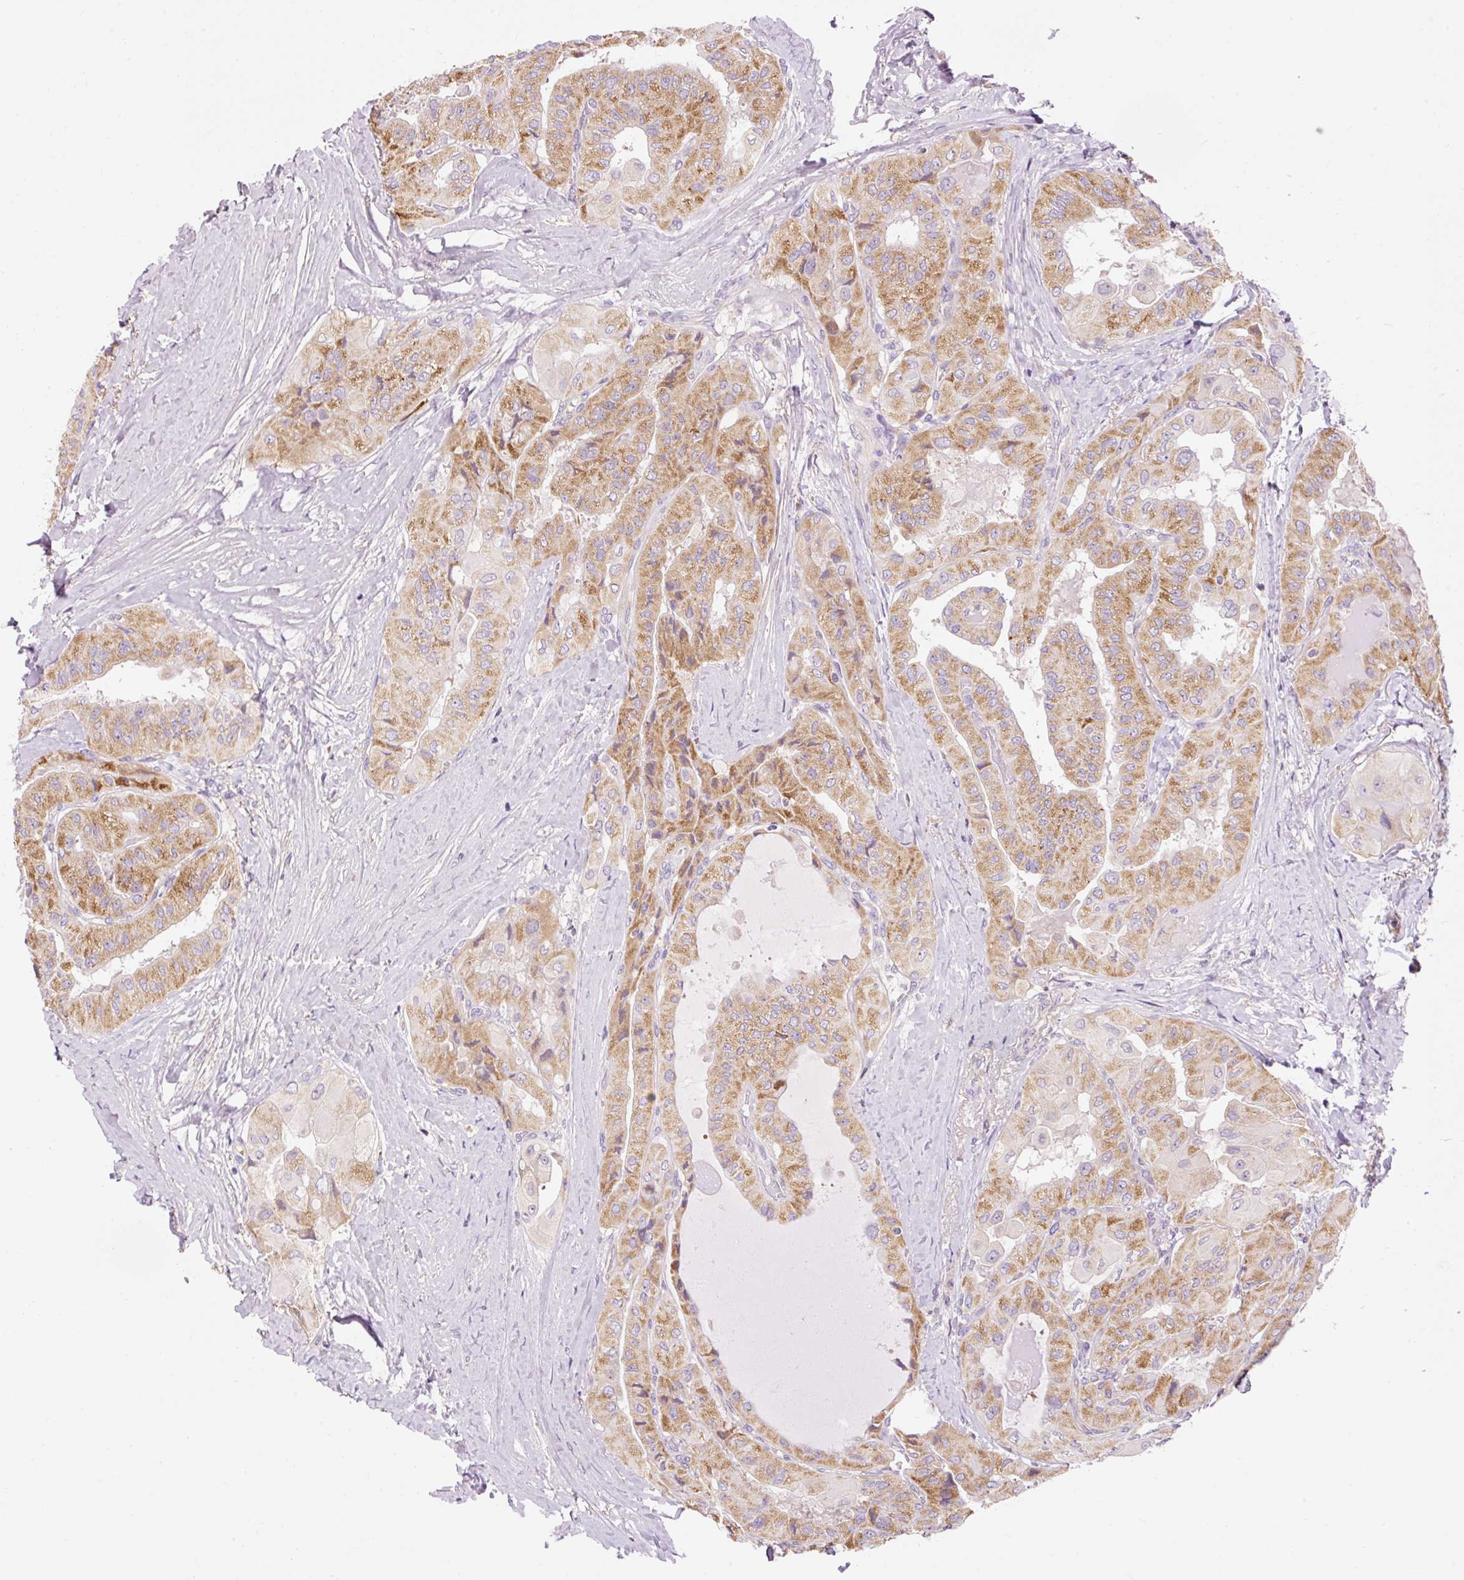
{"staining": {"intensity": "moderate", "quantity": ">75%", "location": "cytoplasmic/membranous"}, "tissue": "thyroid cancer", "cell_type": "Tumor cells", "image_type": "cancer", "snomed": [{"axis": "morphology", "description": "Normal tissue, NOS"}, {"axis": "morphology", "description": "Papillary adenocarcinoma, NOS"}, {"axis": "topography", "description": "Thyroid gland"}], "caption": "An image of human papillary adenocarcinoma (thyroid) stained for a protein displays moderate cytoplasmic/membranous brown staining in tumor cells. (Stains: DAB in brown, nuclei in blue, Microscopy: brightfield microscopy at high magnification).", "gene": "IMMT", "patient": {"sex": "female", "age": 59}}